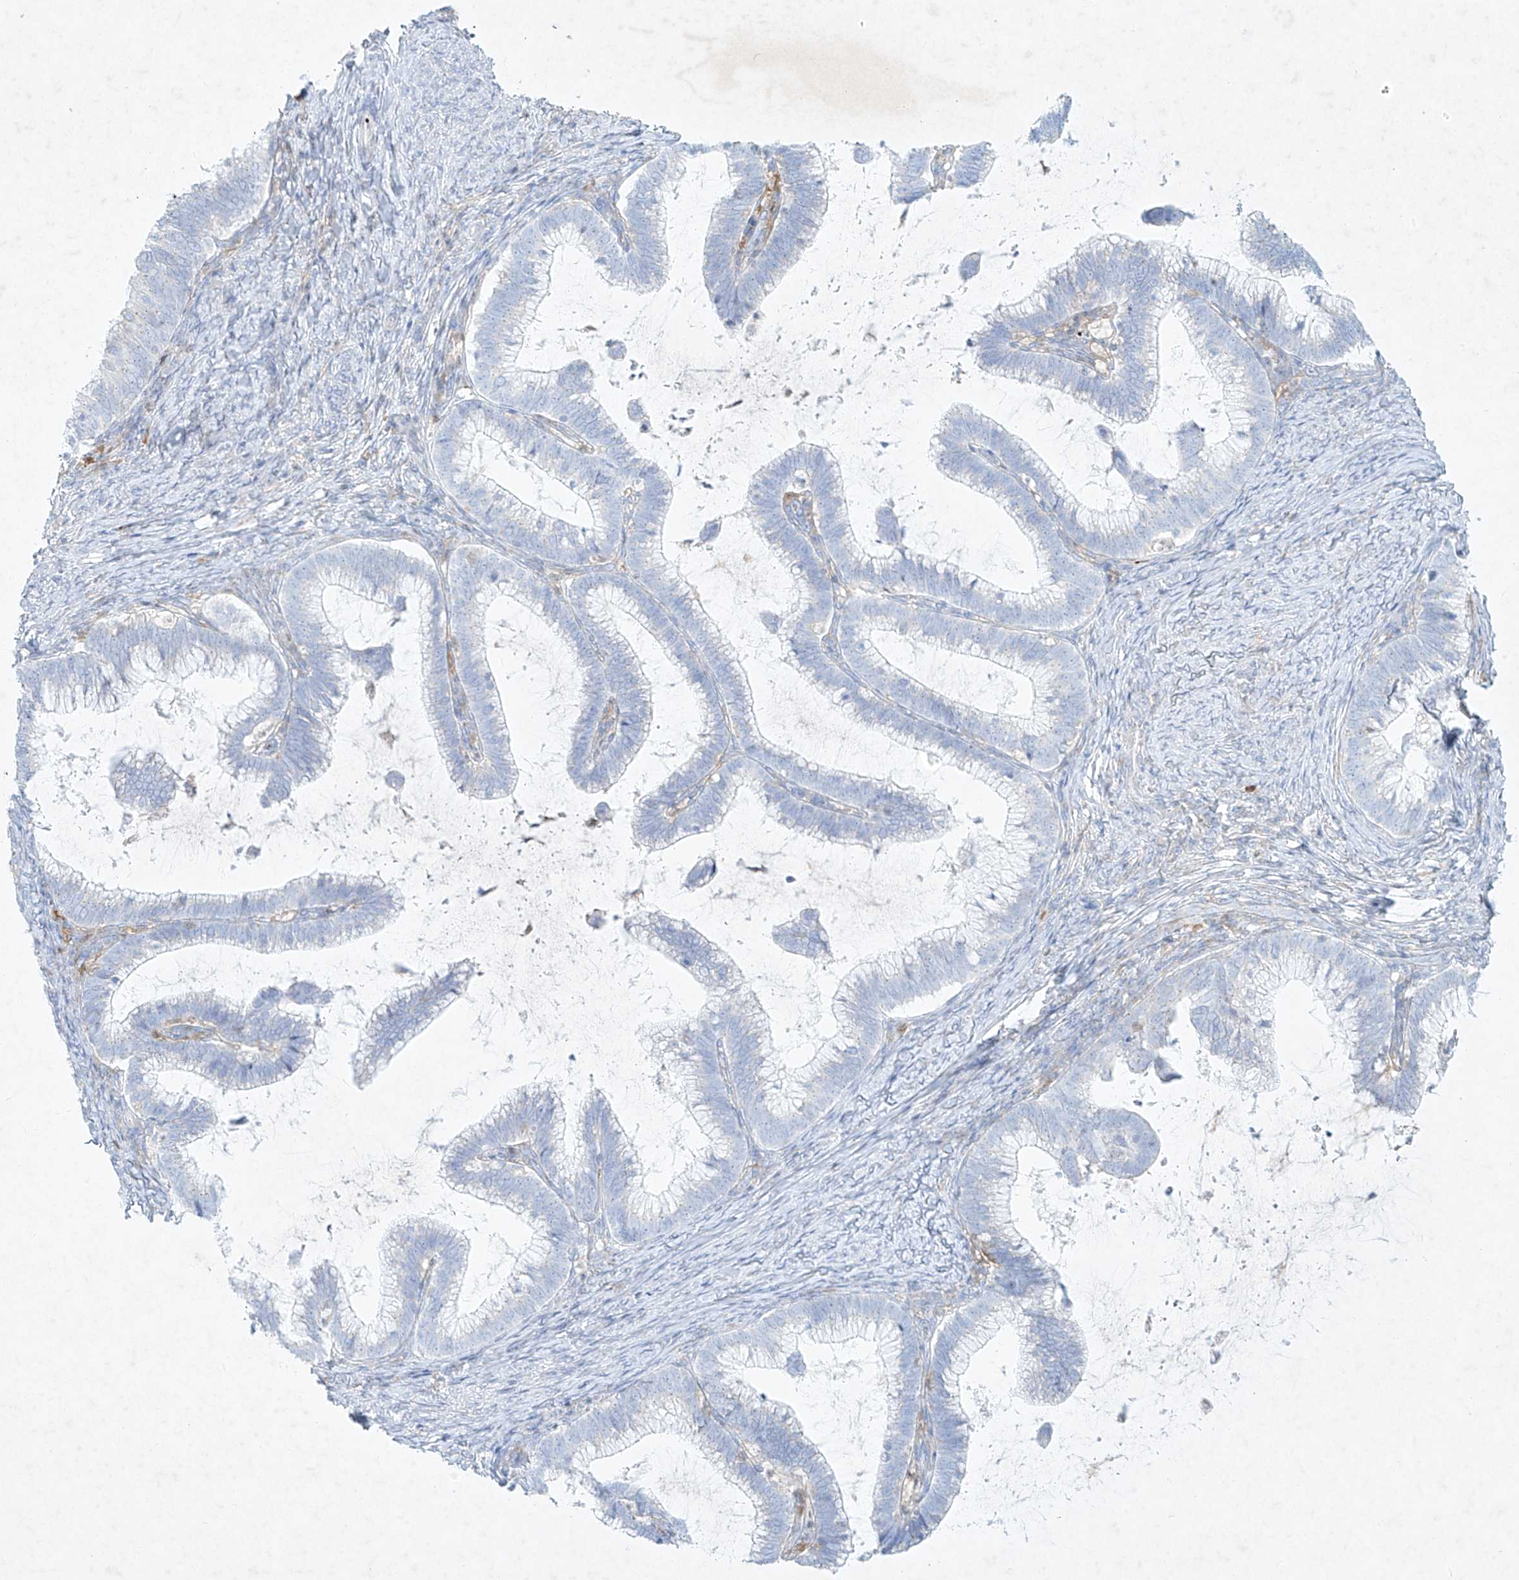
{"staining": {"intensity": "negative", "quantity": "none", "location": "none"}, "tissue": "cervical cancer", "cell_type": "Tumor cells", "image_type": "cancer", "snomed": [{"axis": "morphology", "description": "Adenocarcinoma, NOS"}, {"axis": "topography", "description": "Cervix"}], "caption": "Tumor cells show no significant protein expression in cervical adenocarcinoma. Brightfield microscopy of immunohistochemistry (IHC) stained with DAB (brown) and hematoxylin (blue), captured at high magnification.", "gene": "PLEK", "patient": {"sex": "female", "age": 36}}